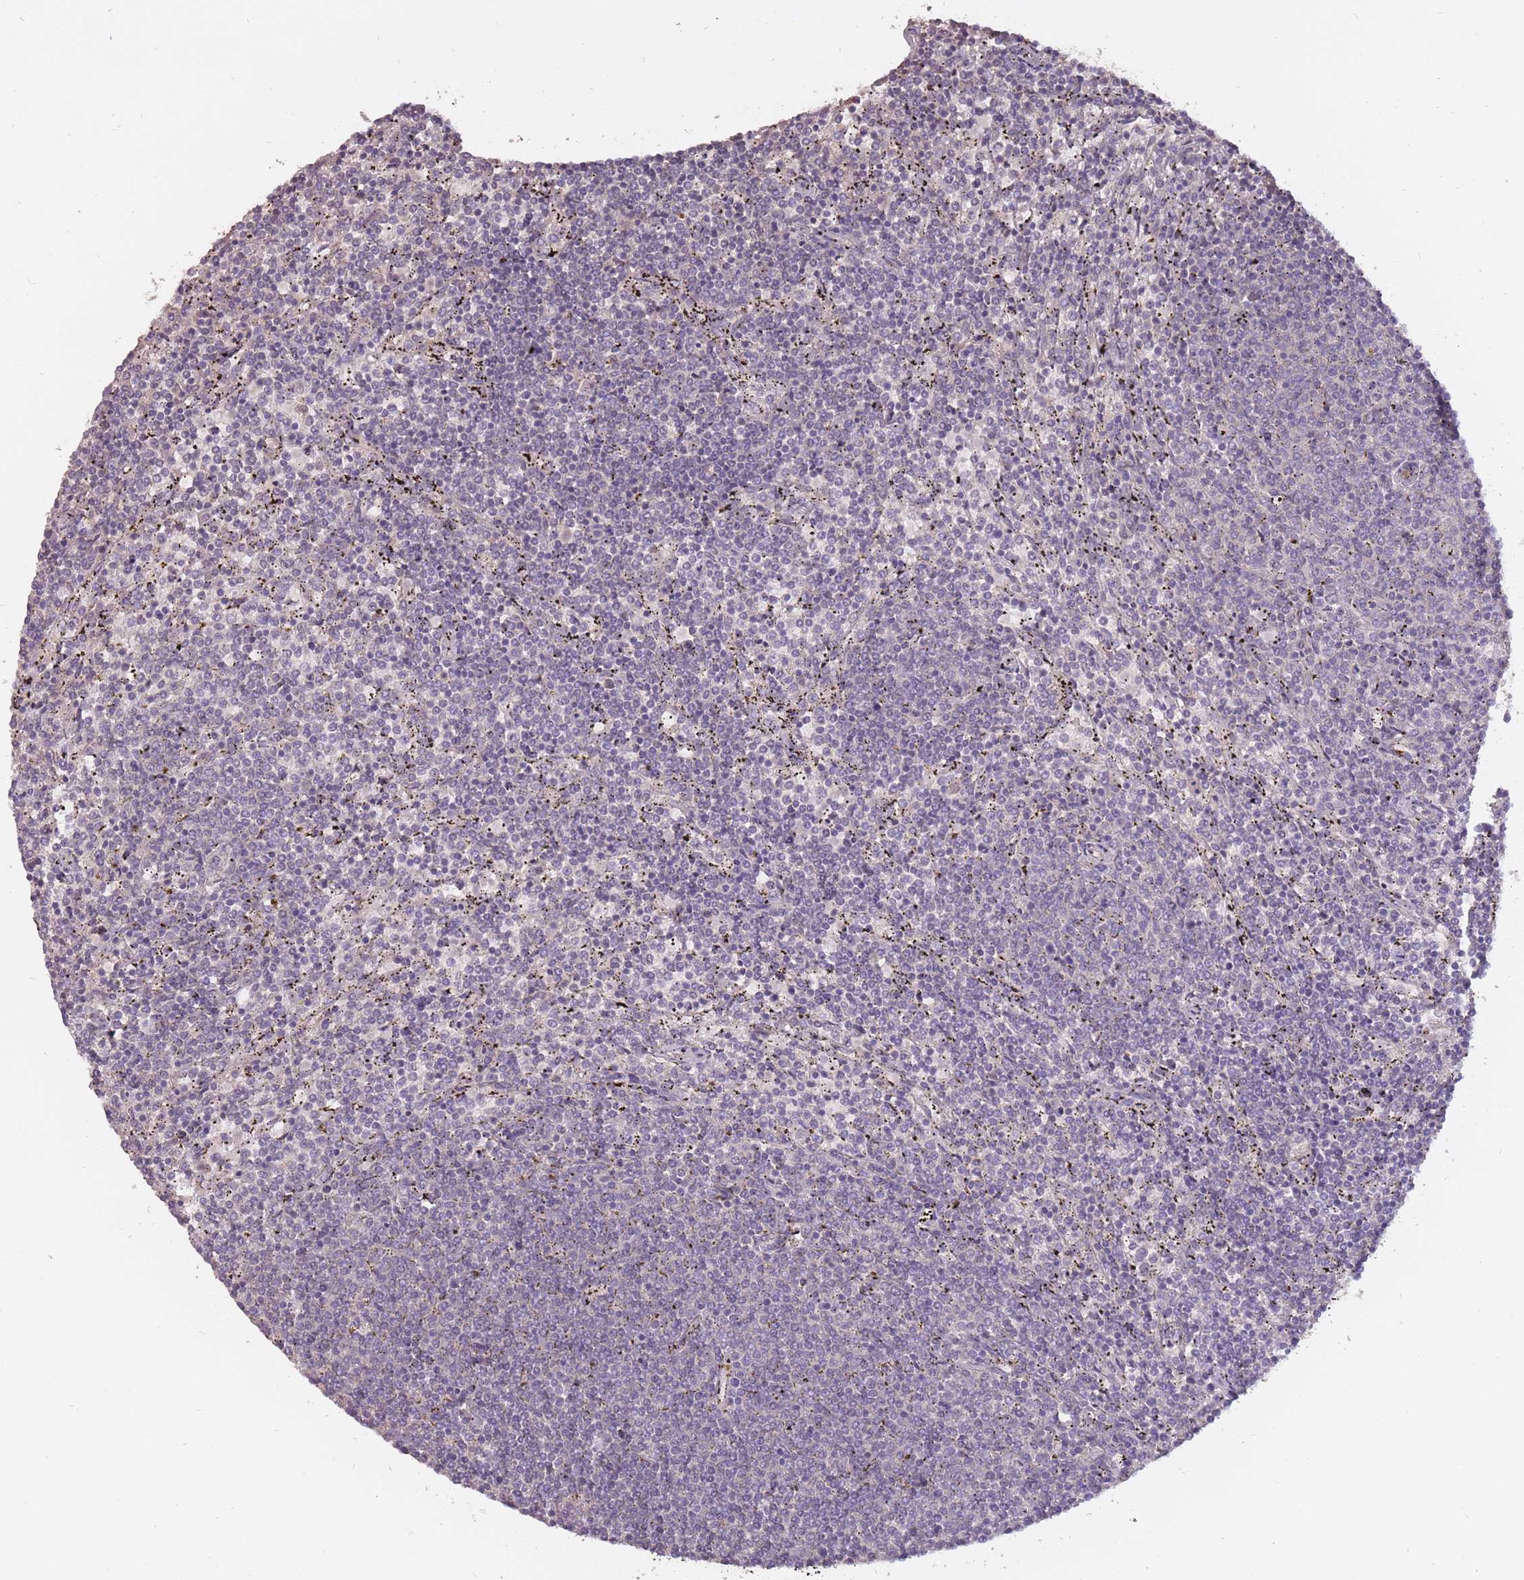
{"staining": {"intensity": "negative", "quantity": "none", "location": "none"}, "tissue": "lymphoma", "cell_type": "Tumor cells", "image_type": "cancer", "snomed": [{"axis": "morphology", "description": "Malignant lymphoma, non-Hodgkin's type, Low grade"}, {"axis": "topography", "description": "Spleen"}], "caption": "This is an immunohistochemistry photomicrograph of human lymphoma. There is no positivity in tumor cells.", "gene": "LRATD2", "patient": {"sex": "female", "age": 50}}